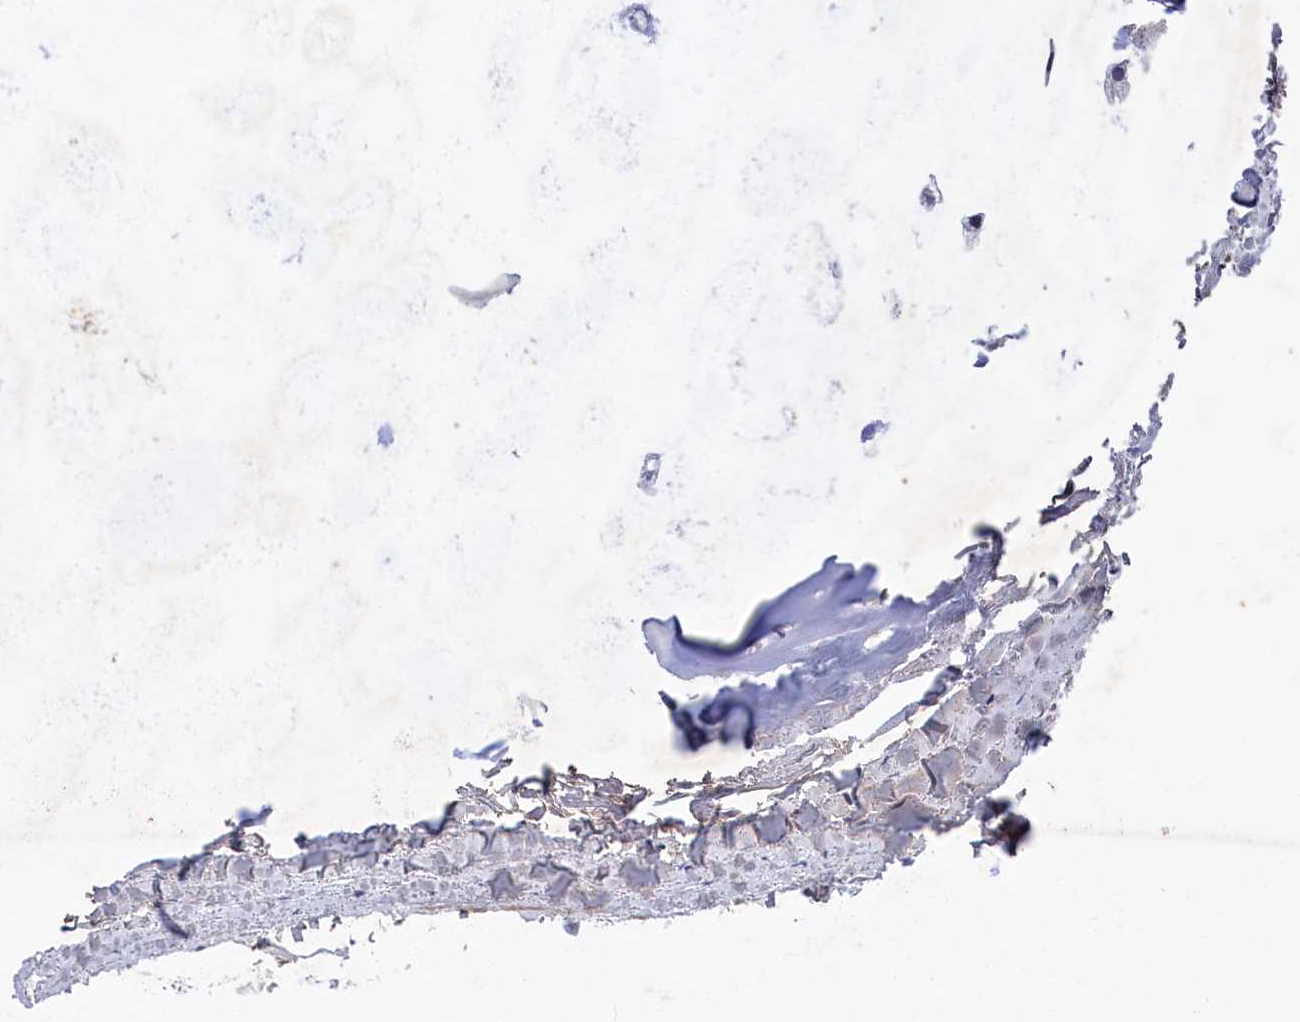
{"staining": {"intensity": "negative", "quantity": "none", "location": "none"}, "tissue": "adipose tissue", "cell_type": "Adipocytes", "image_type": "normal", "snomed": [{"axis": "morphology", "description": "Normal tissue, NOS"}, {"axis": "topography", "description": "Bronchus"}], "caption": "Adipocytes are negative for protein expression in benign human adipose tissue. The staining was performed using DAB (3,3'-diaminobenzidine) to visualize the protein expression in brown, while the nuclei were stained in blue with hematoxylin (Magnification: 20x).", "gene": "CELF5", "patient": {"sex": "male", "age": 66}}